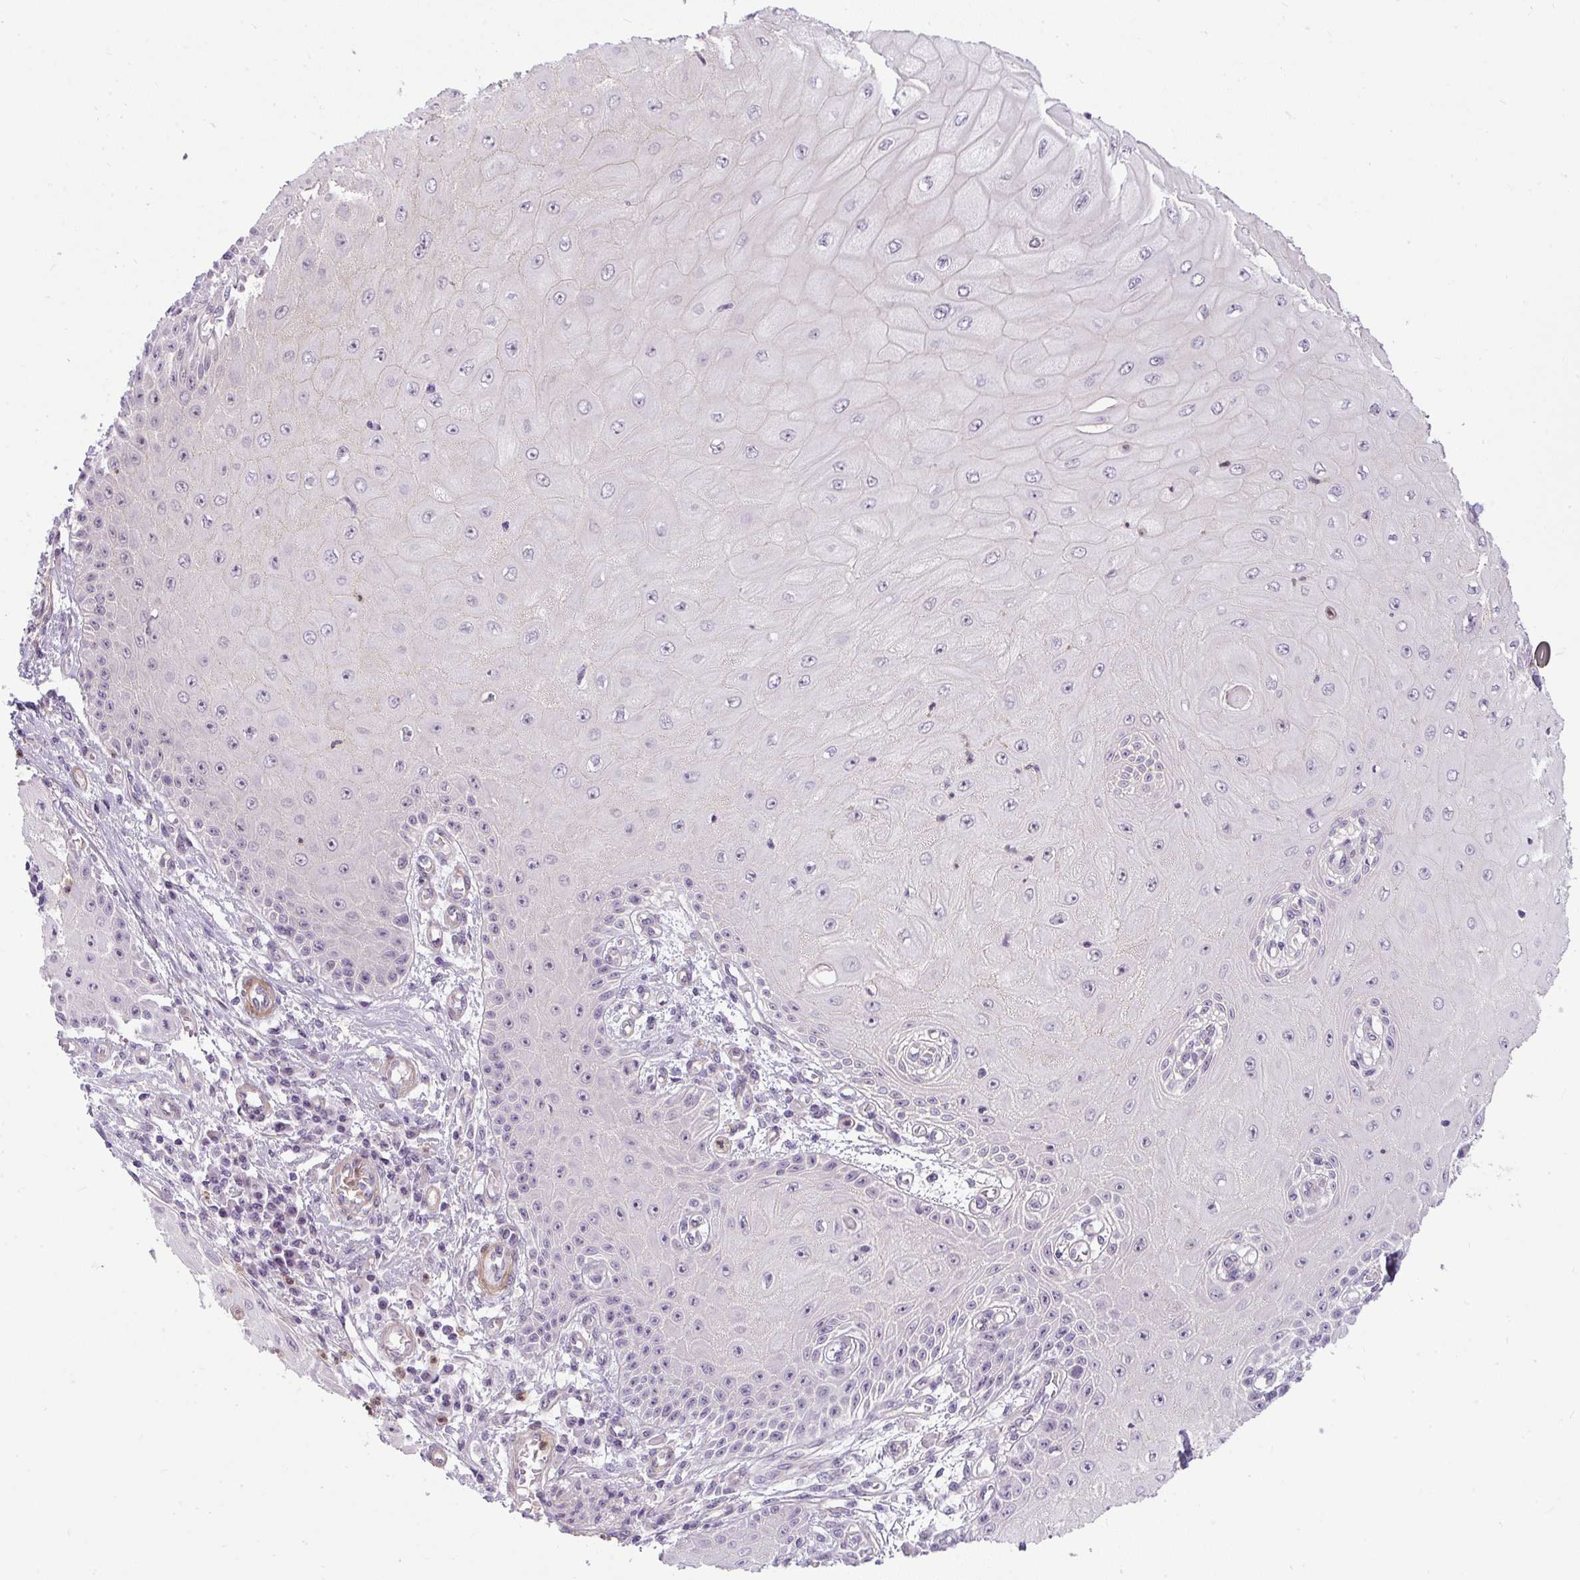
{"staining": {"intensity": "negative", "quantity": "none", "location": "none"}, "tissue": "skin cancer", "cell_type": "Tumor cells", "image_type": "cancer", "snomed": [{"axis": "morphology", "description": "Squamous cell carcinoma, NOS"}, {"axis": "topography", "description": "Skin"}, {"axis": "topography", "description": "Vulva"}], "caption": "Tumor cells show no significant protein staining in skin cancer (squamous cell carcinoma).", "gene": "DZIP1", "patient": {"sex": "female", "age": 44}}